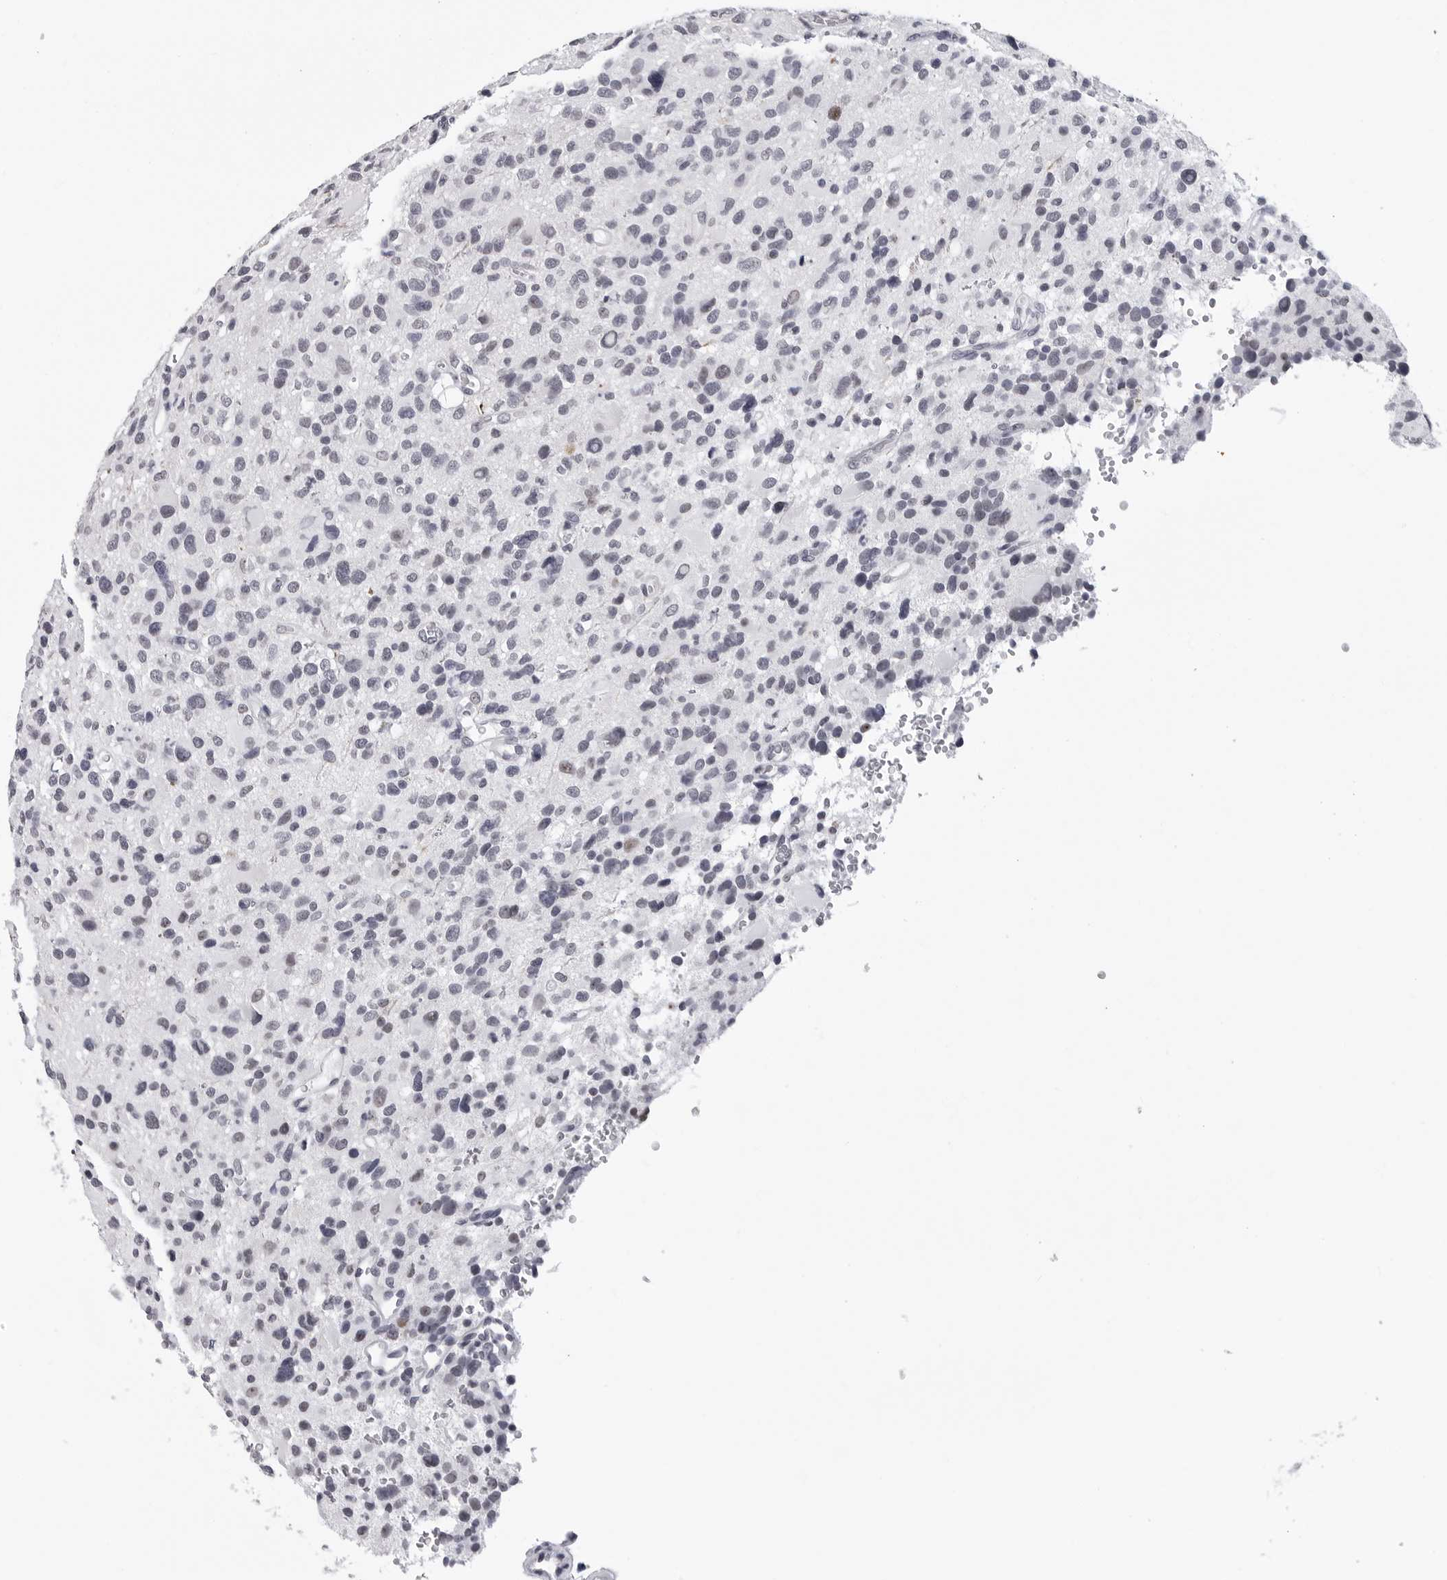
{"staining": {"intensity": "negative", "quantity": "none", "location": "none"}, "tissue": "glioma", "cell_type": "Tumor cells", "image_type": "cancer", "snomed": [{"axis": "morphology", "description": "Glioma, malignant, High grade"}, {"axis": "topography", "description": "Brain"}], "caption": "Tumor cells show no significant protein staining in glioma. (Brightfield microscopy of DAB IHC at high magnification).", "gene": "GNL2", "patient": {"sex": "male", "age": 48}}